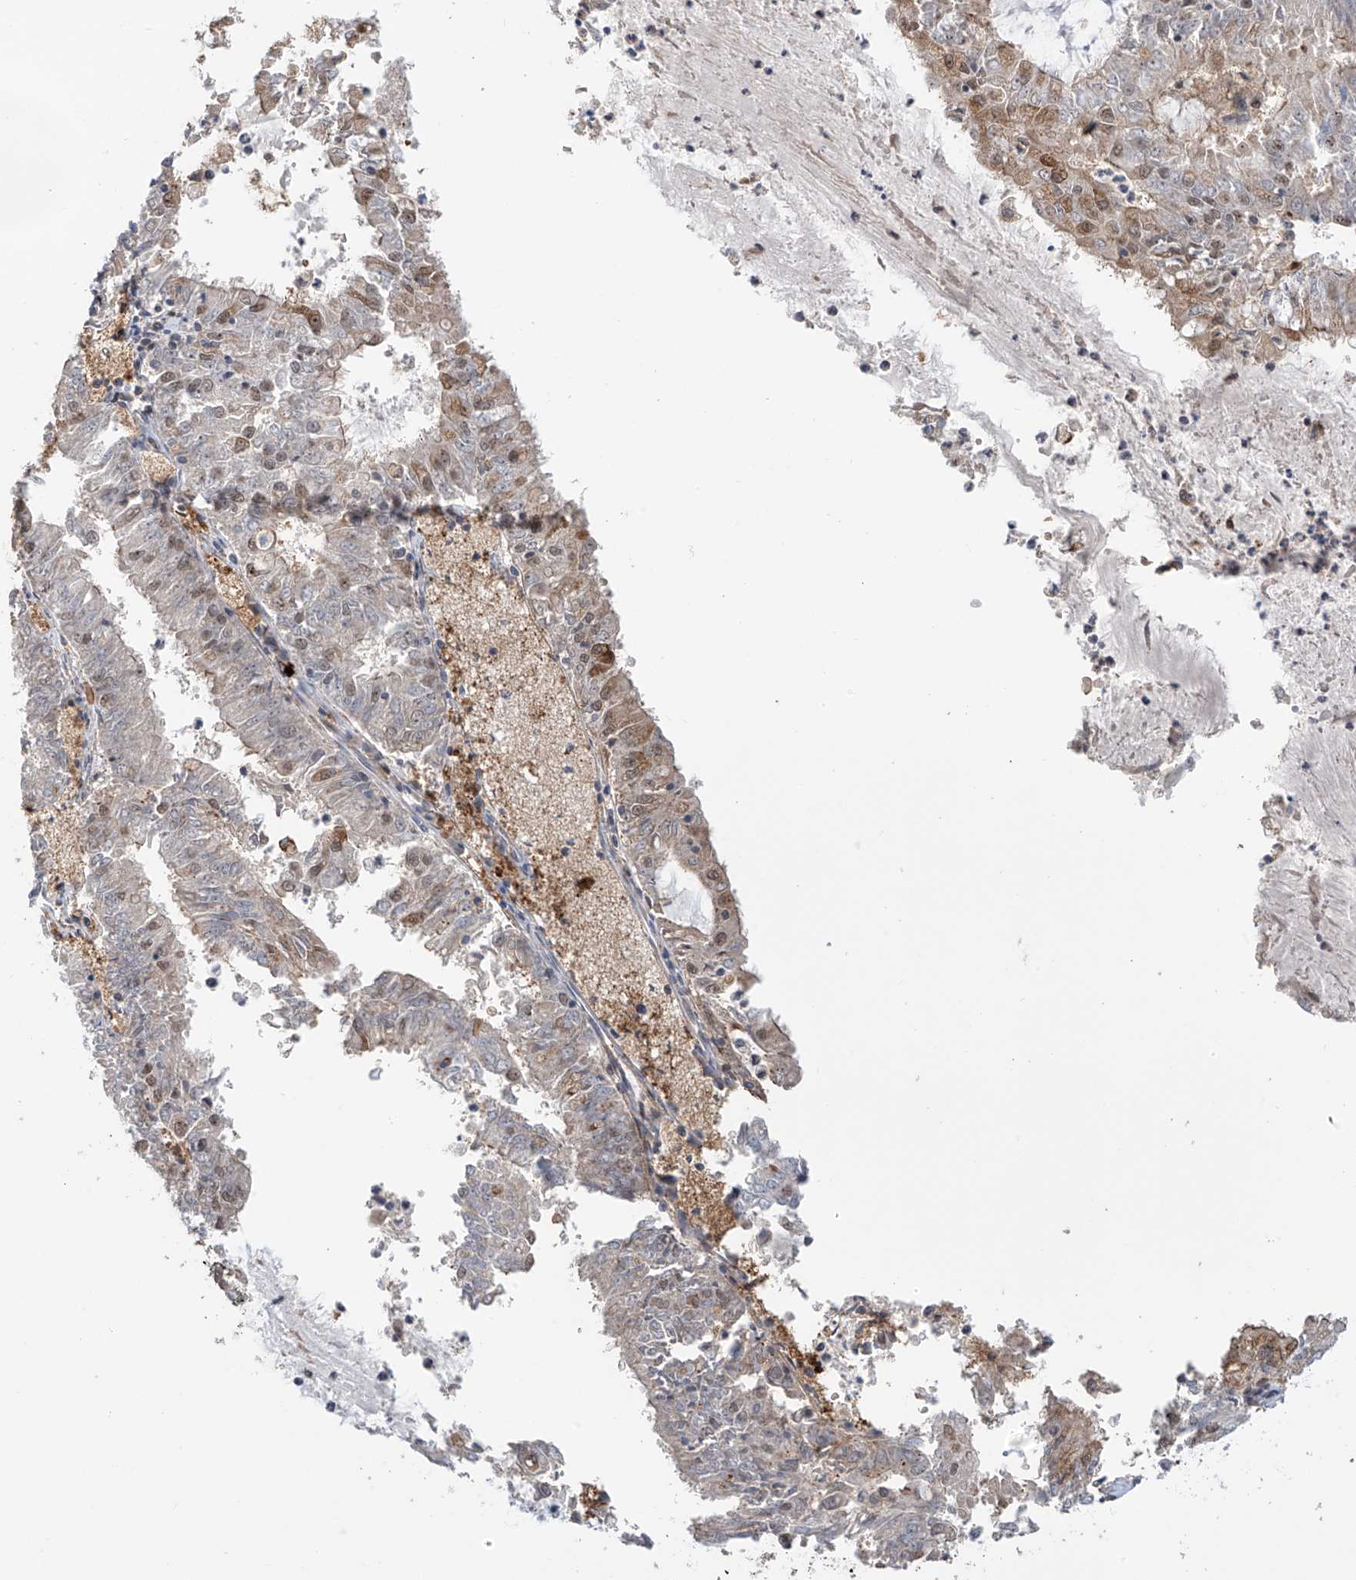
{"staining": {"intensity": "moderate", "quantity": "<25%", "location": "nuclear"}, "tissue": "endometrial cancer", "cell_type": "Tumor cells", "image_type": "cancer", "snomed": [{"axis": "morphology", "description": "Adenocarcinoma, NOS"}, {"axis": "topography", "description": "Endometrium"}], "caption": "DAB (3,3'-diaminobenzidine) immunohistochemical staining of human endometrial cancer demonstrates moderate nuclear protein expression in about <25% of tumor cells. (Brightfield microscopy of DAB IHC at high magnification).", "gene": "C1orf131", "patient": {"sex": "female", "age": 57}}